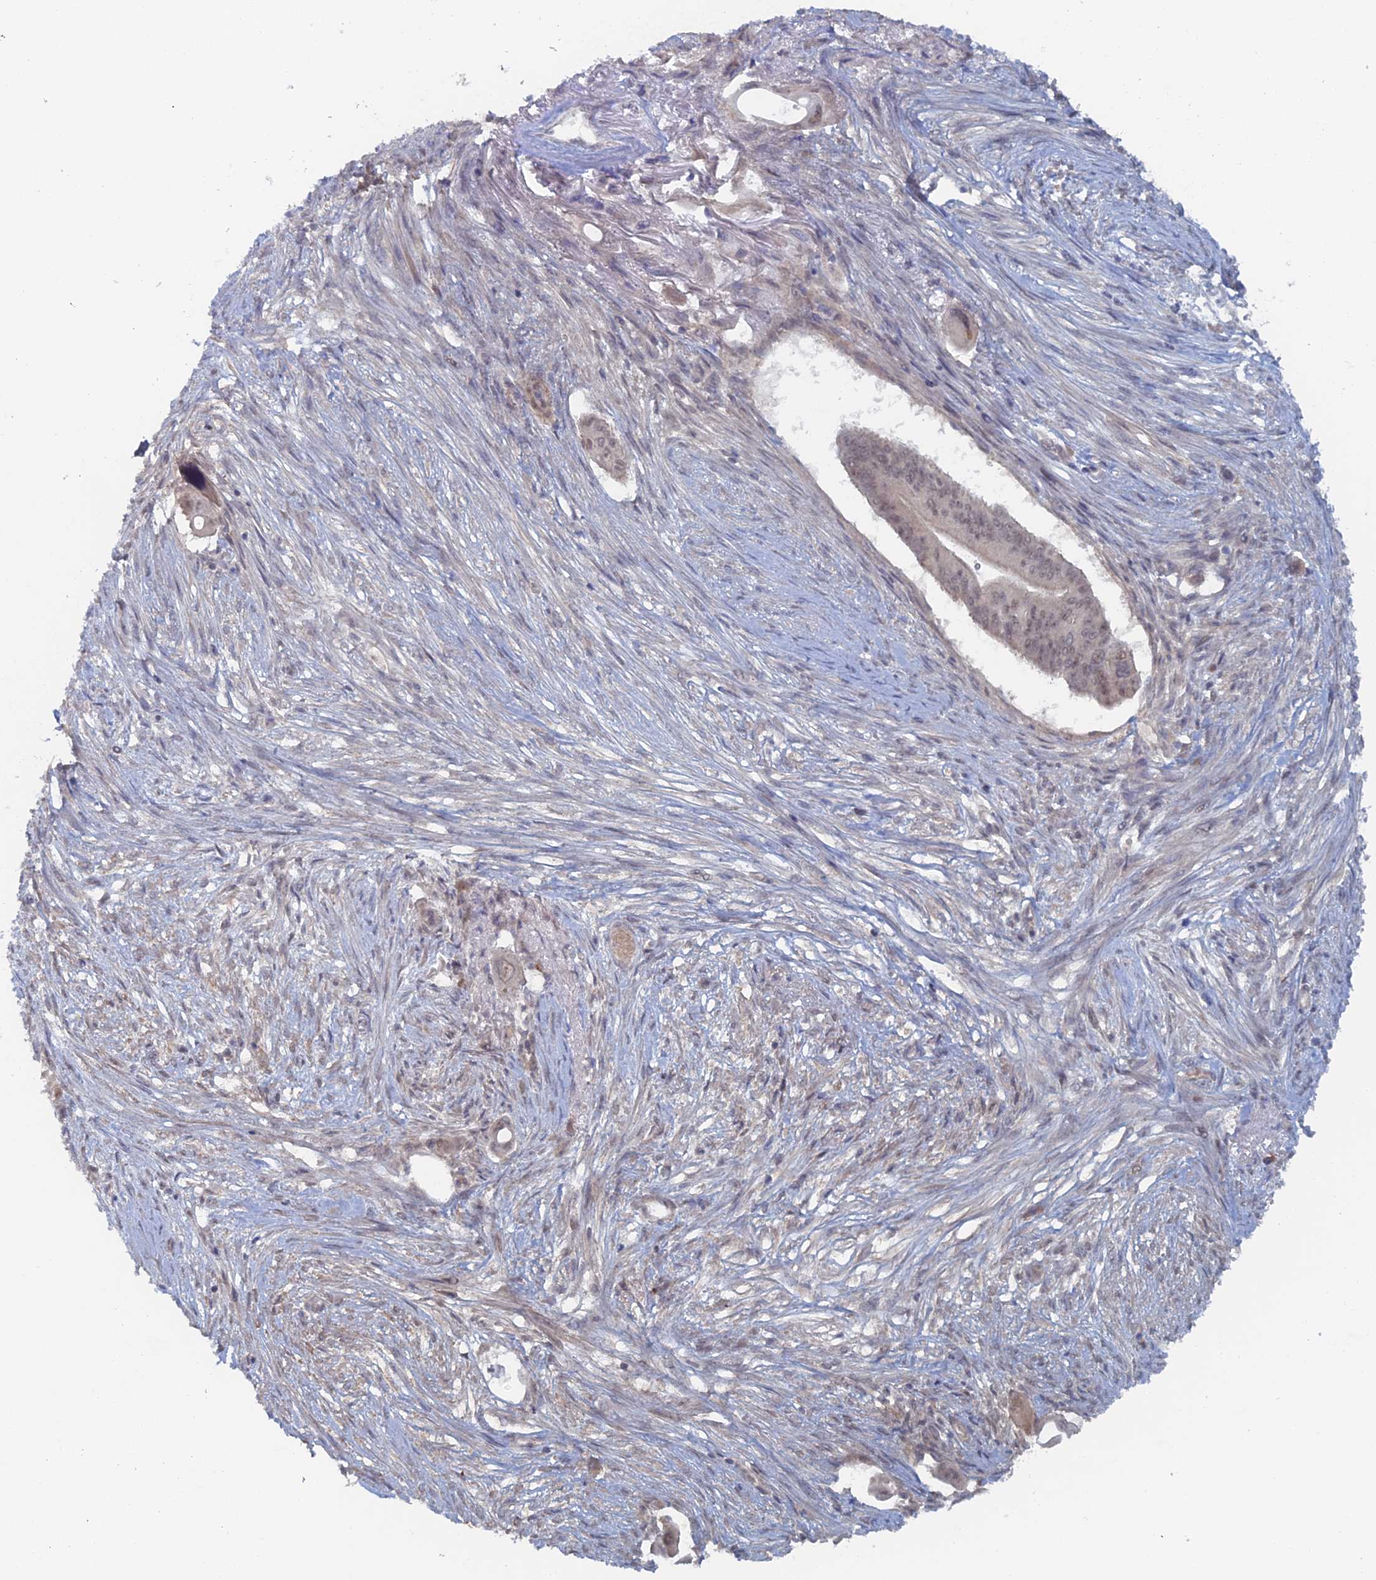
{"staining": {"intensity": "weak", "quantity": "<25%", "location": "nuclear"}, "tissue": "pancreatic cancer", "cell_type": "Tumor cells", "image_type": "cancer", "snomed": [{"axis": "morphology", "description": "Adenocarcinoma, NOS"}, {"axis": "topography", "description": "Pancreas"}], "caption": "Immunohistochemistry (IHC) of pancreatic cancer displays no positivity in tumor cells.", "gene": "ELOVL6", "patient": {"sex": "male", "age": 68}}